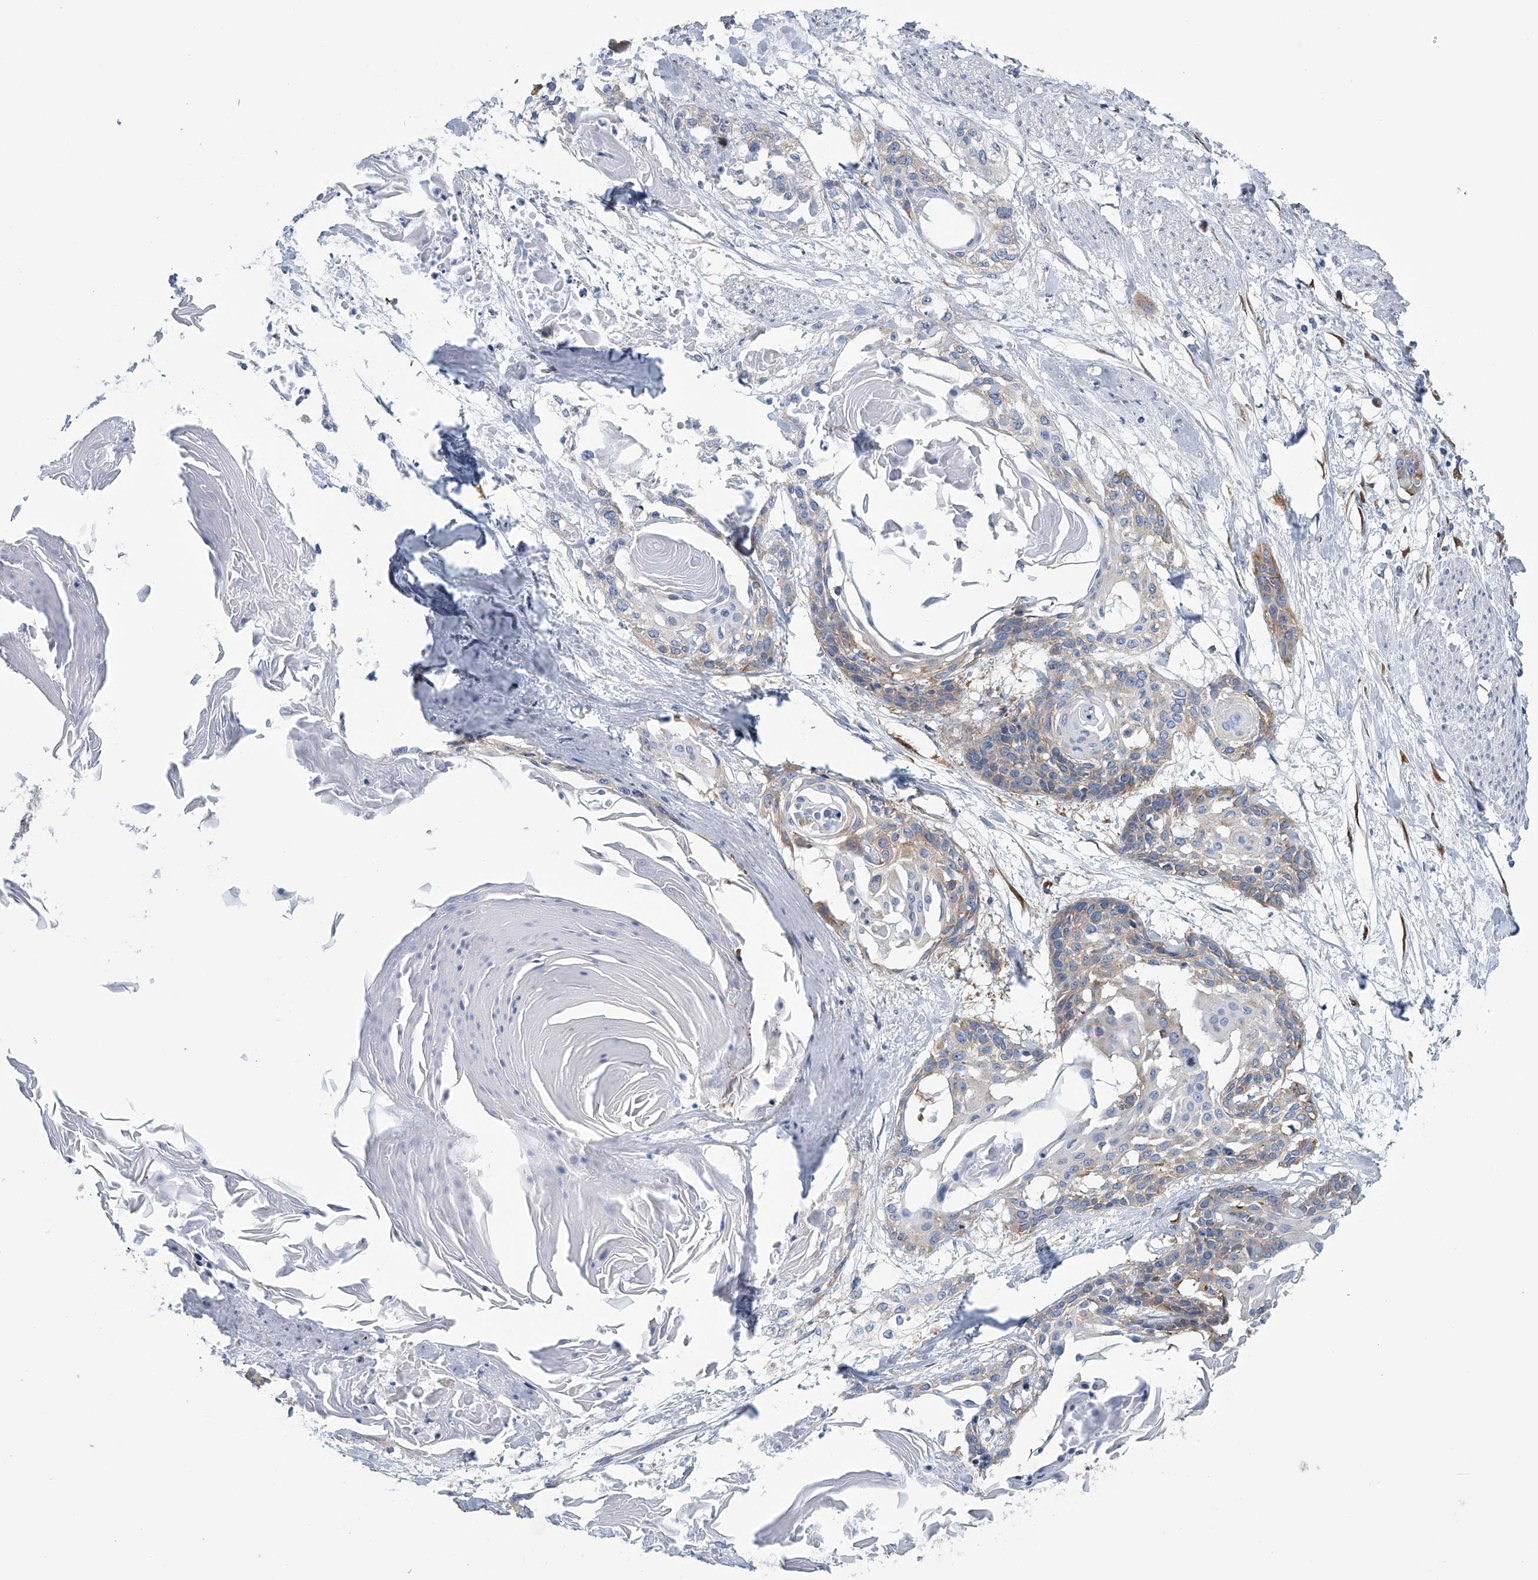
{"staining": {"intensity": "moderate", "quantity": "<25%", "location": "cytoplasmic/membranous"}, "tissue": "cervical cancer", "cell_type": "Tumor cells", "image_type": "cancer", "snomed": [{"axis": "morphology", "description": "Squamous cell carcinoma, NOS"}, {"axis": "topography", "description": "Cervix"}], "caption": "Cervical cancer (squamous cell carcinoma) tissue reveals moderate cytoplasmic/membranous positivity in about <25% of tumor cells", "gene": "RPL26L1", "patient": {"sex": "female", "age": 57}}